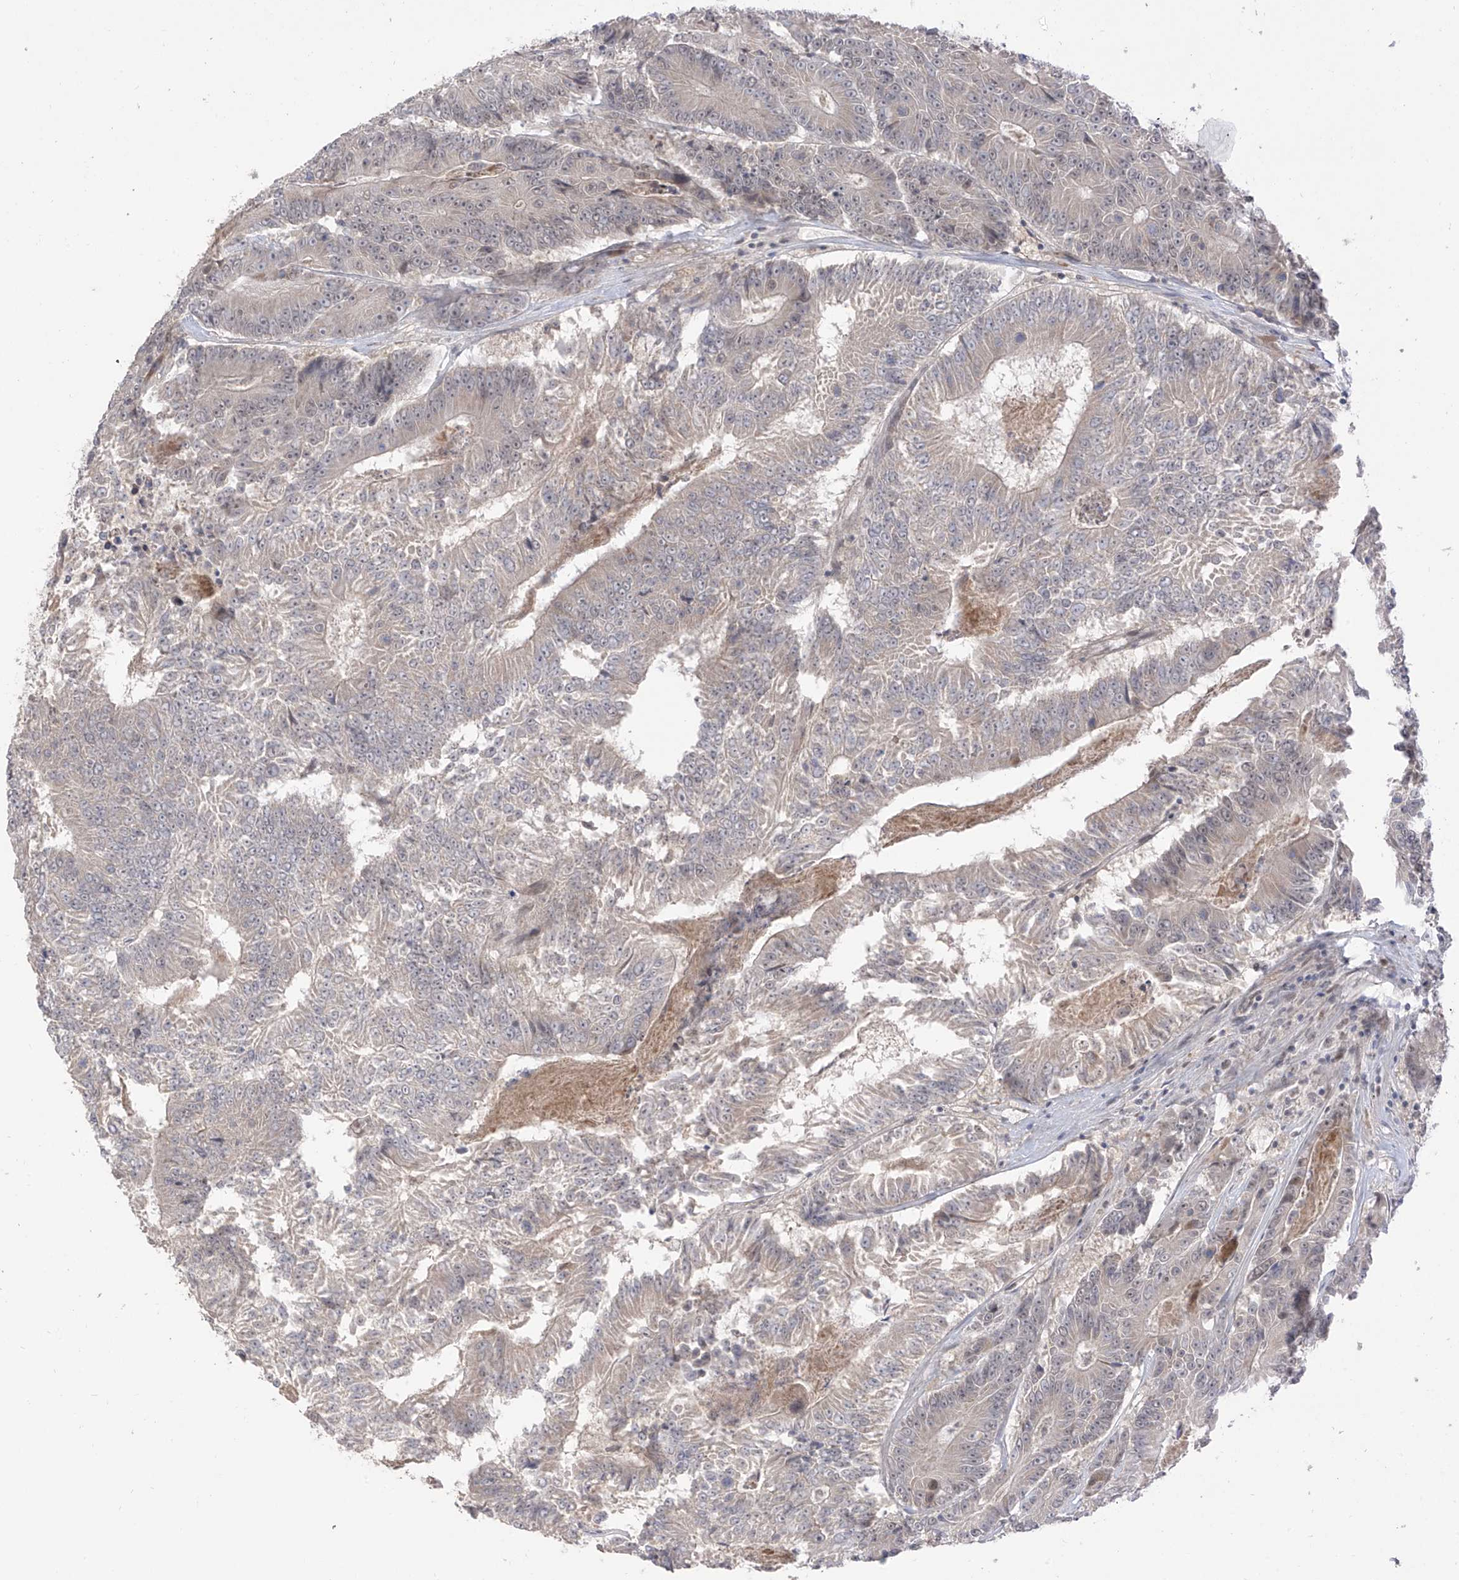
{"staining": {"intensity": "negative", "quantity": "none", "location": "none"}, "tissue": "colorectal cancer", "cell_type": "Tumor cells", "image_type": "cancer", "snomed": [{"axis": "morphology", "description": "Adenocarcinoma, NOS"}, {"axis": "topography", "description": "Colon"}], "caption": "Image shows no significant protein staining in tumor cells of colorectal adenocarcinoma. (DAB (3,3'-diaminobenzidine) immunohistochemistry with hematoxylin counter stain).", "gene": "OGT", "patient": {"sex": "male", "age": 83}}